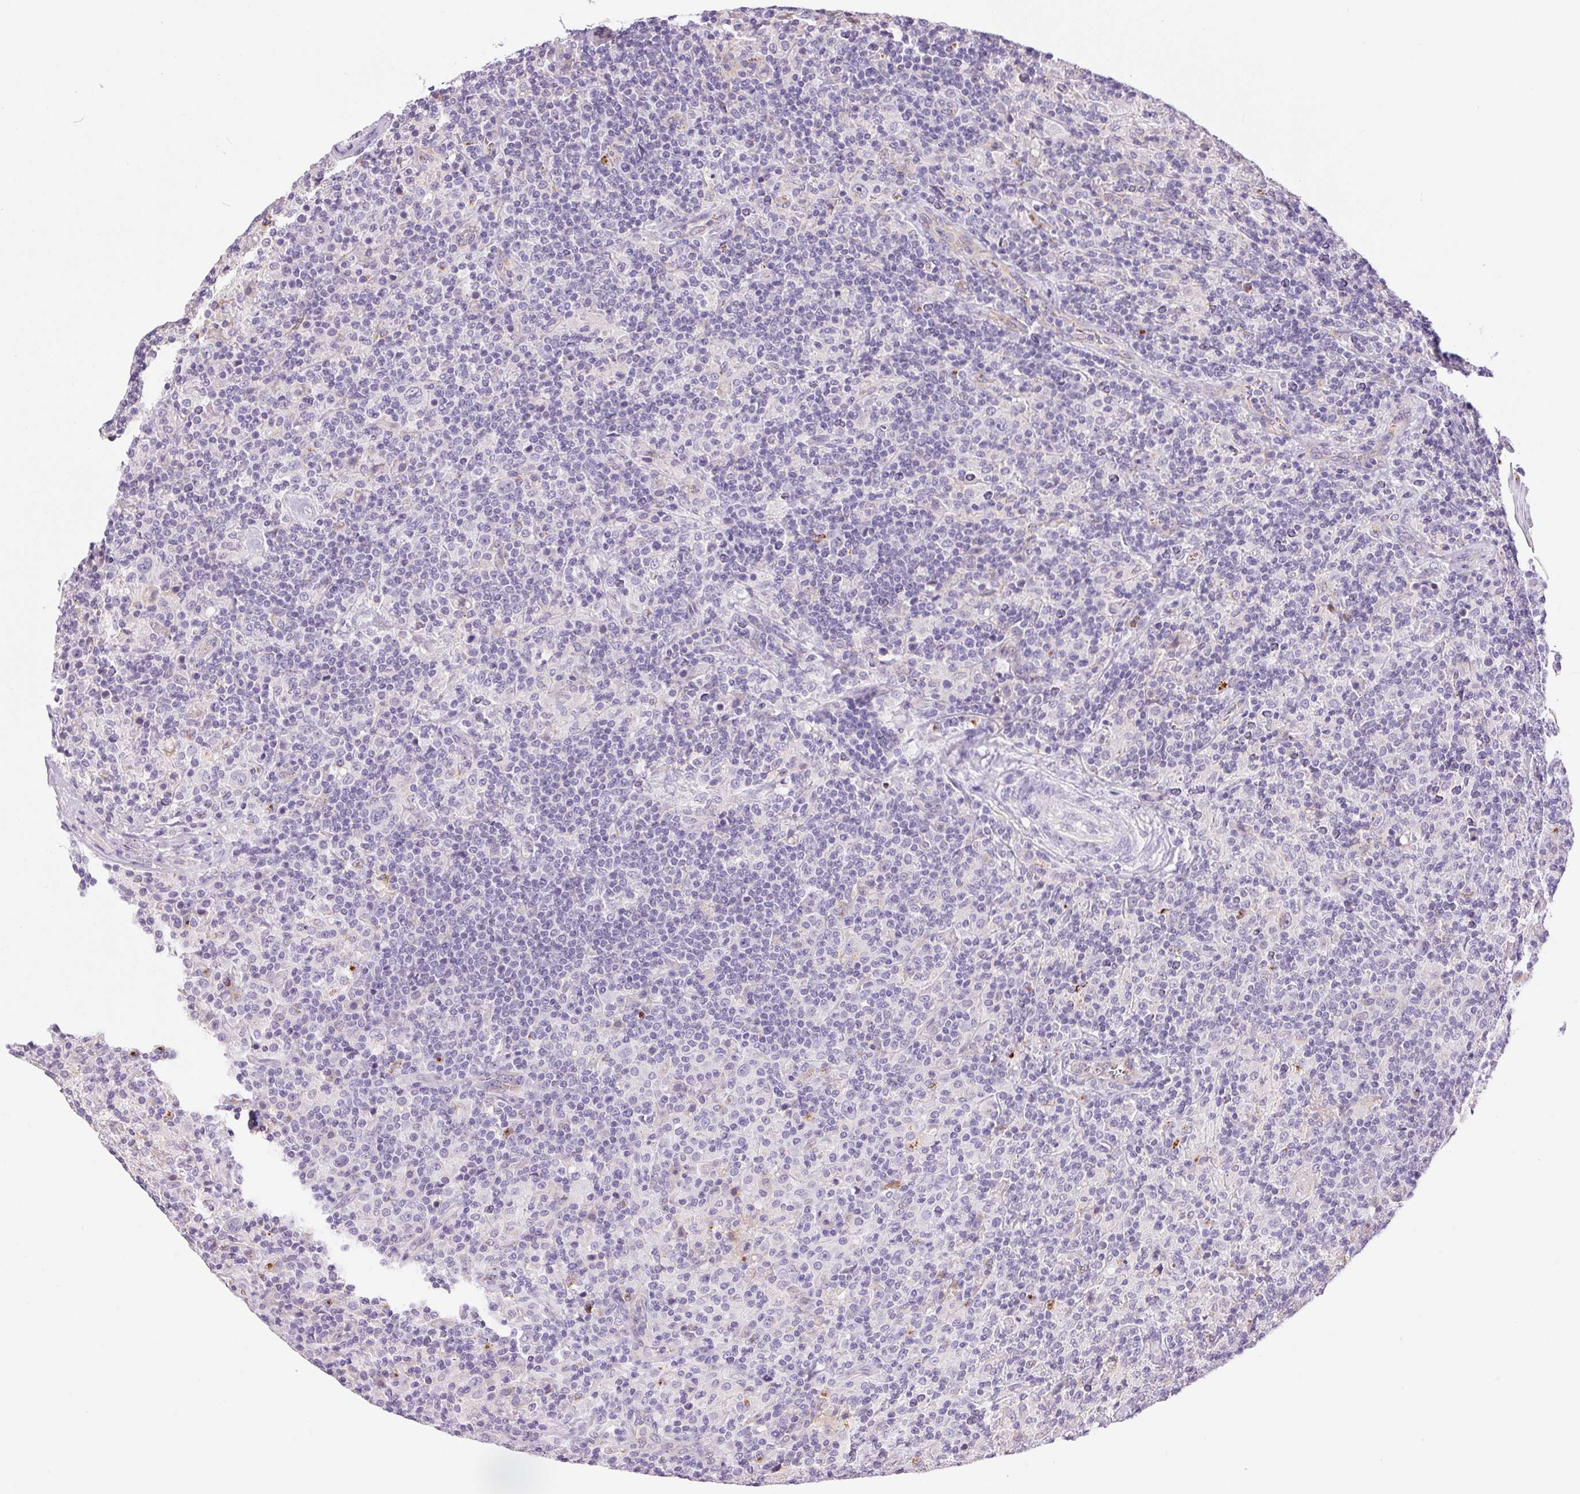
{"staining": {"intensity": "negative", "quantity": "none", "location": "none"}, "tissue": "lymphoma", "cell_type": "Tumor cells", "image_type": "cancer", "snomed": [{"axis": "morphology", "description": "Hodgkin's disease, NOS"}, {"axis": "topography", "description": "Lymph node"}], "caption": "An immunohistochemistry (IHC) histopathology image of lymphoma is shown. There is no staining in tumor cells of lymphoma.", "gene": "PNLIPRP3", "patient": {"sex": "male", "age": 70}}